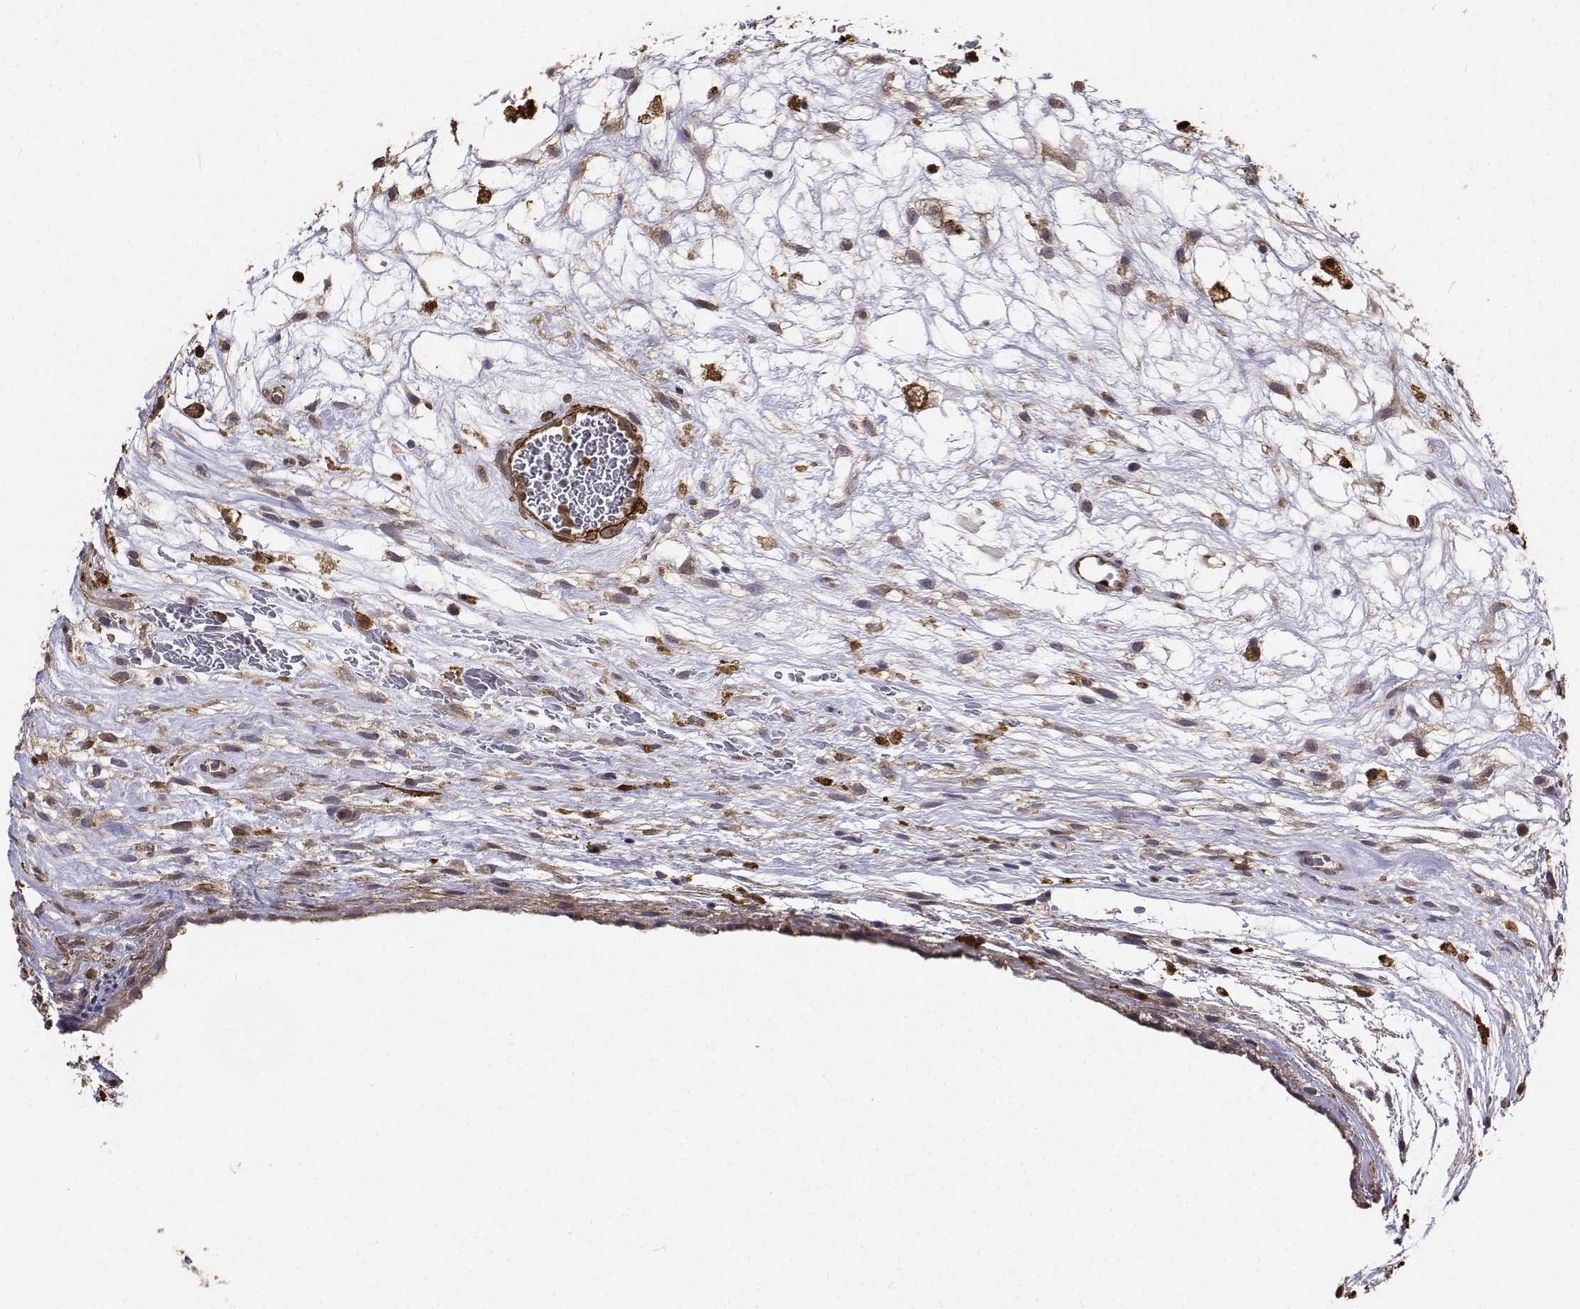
{"staining": {"intensity": "weak", "quantity": ">75%", "location": "cytoplasmic/membranous"}, "tissue": "testis cancer", "cell_type": "Tumor cells", "image_type": "cancer", "snomed": [{"axis": "morphology", "description": "Normal tissue, NOS"}, {"axis": "morphology", "description": "Carcinoma, Embryonal, NOS"}, {"axis": "topography", "description": "Testis"}], "caption": "Human embryonal carcinoma (testis) stained for a protein (brown) reveals weak cytoplasmic/membranous positive positivity in approximately >75% of tumor cells.", "gene": "PCID2", "patient": {"sex": "male", "age": 32}}